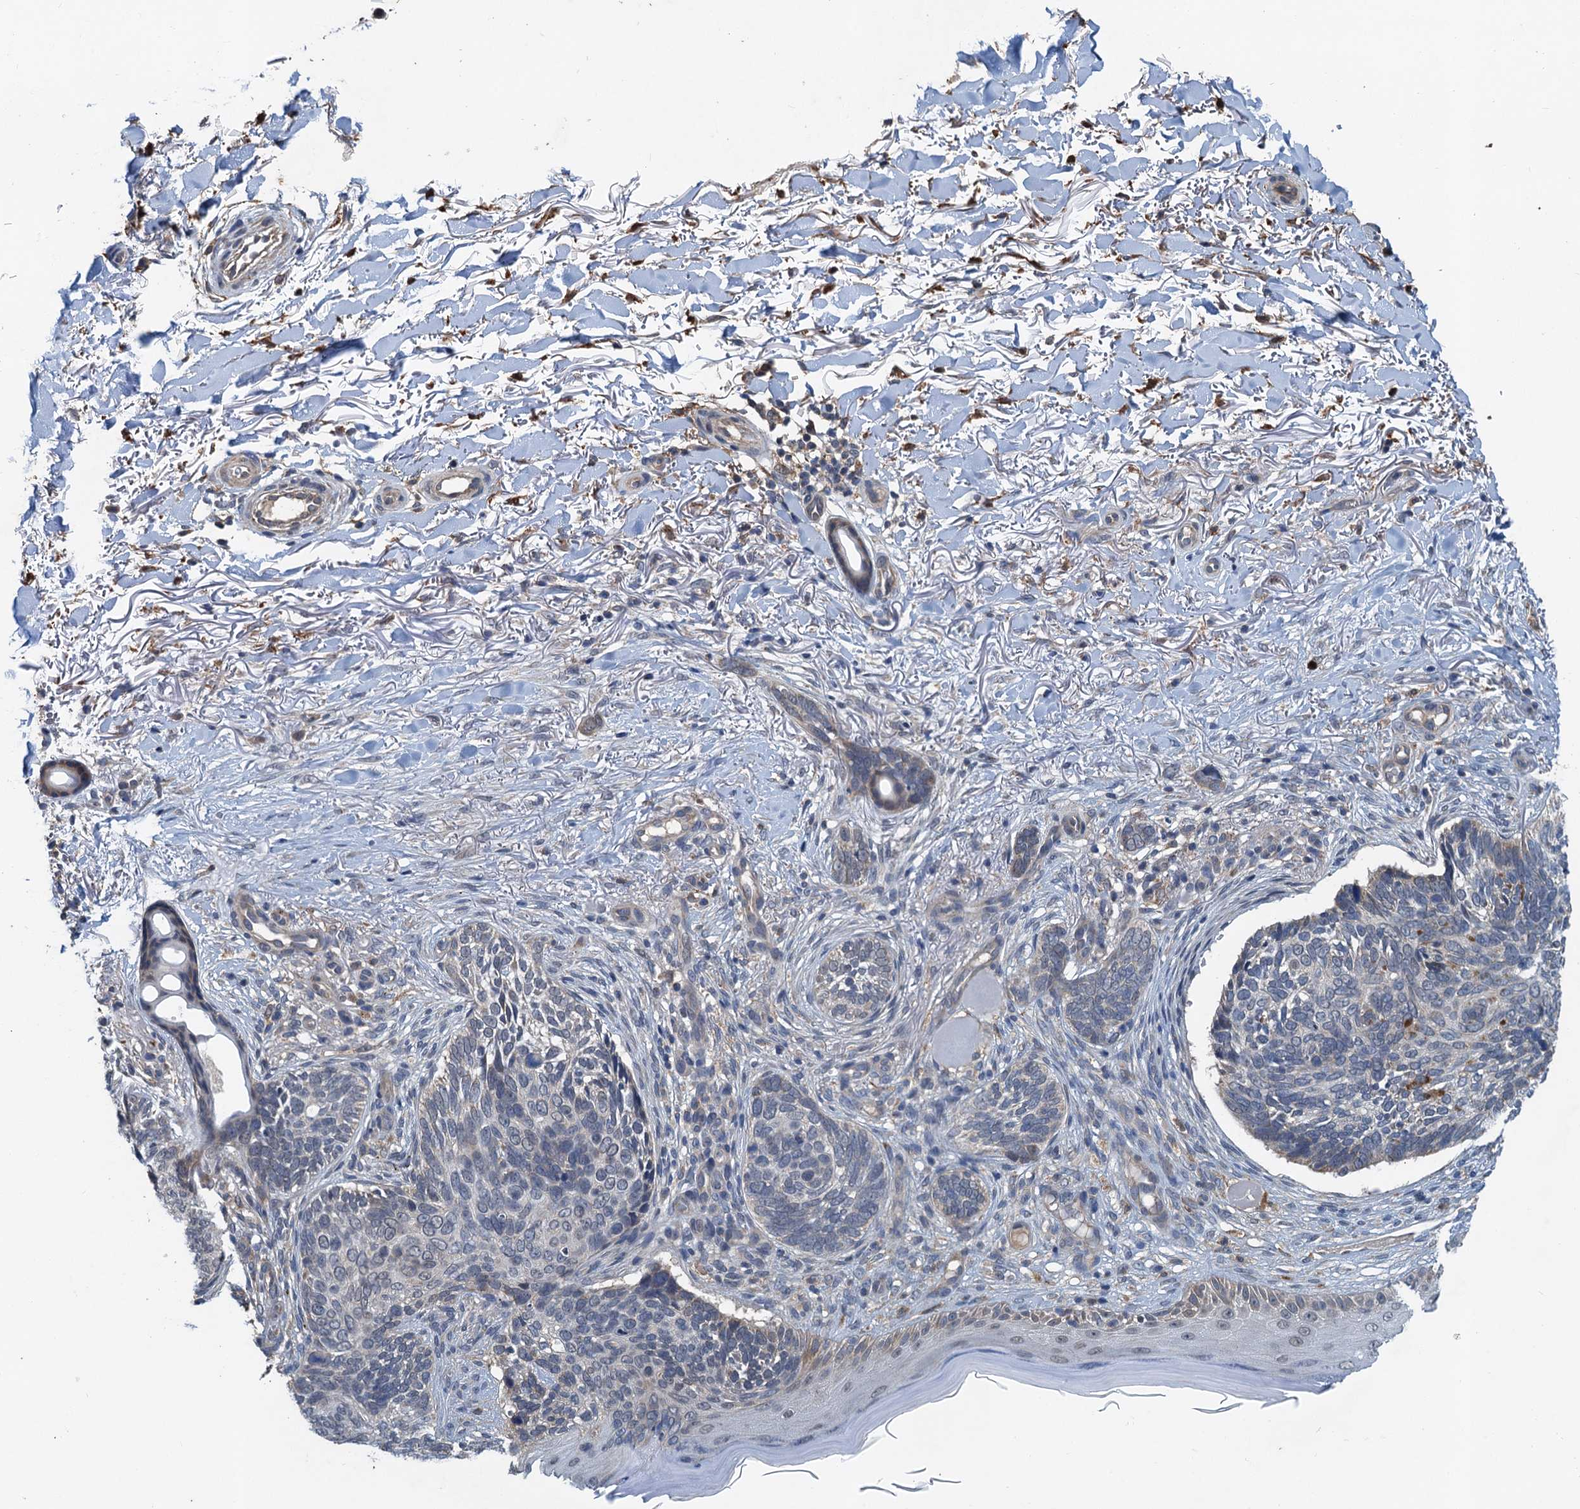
{"staining": {"intensity": "negative", "quantity": "none", "location": "none"}, "tissue": "skin cancer", "cell_type": "Tumor cells", "image_type": "cancer", "snomed": [{"axis": "morphology", "description": "Normal tissue, NOS"}, {"axis": "morphology", "description": "Basal cell carcinoma"}, {"axis": "topography", "description": "Skin"}], "caption": "Tumor cells are negative for protein expression in human skin cancer (basal cell carcinoma).", "gene": "ZNF606", "patient": {"sex": "female", "age": 67}}